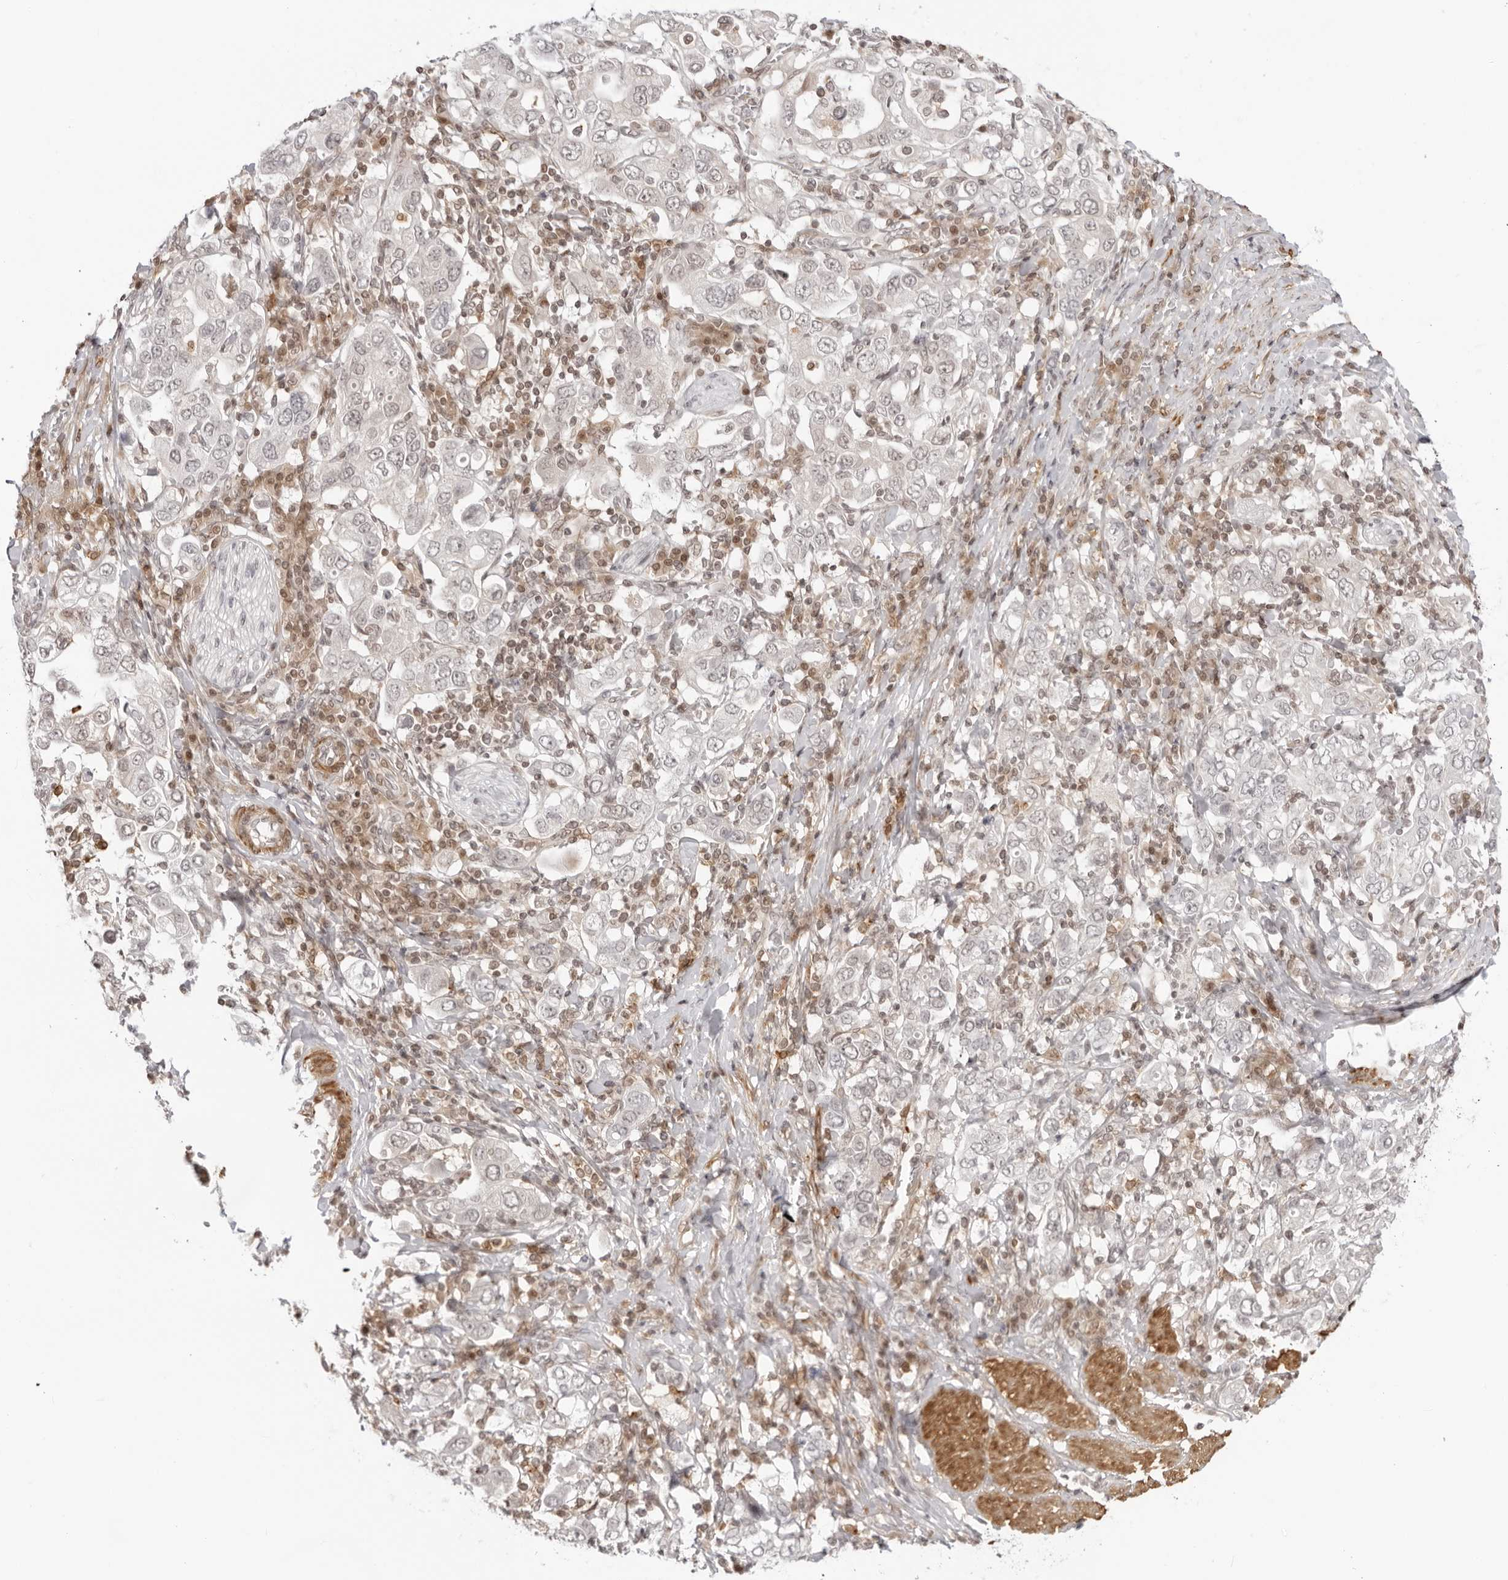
{"staining": {"intensity": "negative", "quantity": "none", "location": "none"}, "tissue": "stomach cancer", "cell_type": "Tumor cells", "image_type": "cancer", "snomed": [{"axis": "morphology", "description": "Adenocarcinoma, NOS"}, {"axis": "topography", "description": "Stomach, upper"}], "caption": "Immunohistochemical staining of human adenocarcinoma (stomach) exhibits no significant positivity in tumor cells. (DAB (3,3'-diaminobenzidine) IHC visualized using brightfield microscopy, high magnification).", "gene": "RNF146", "patient": {"sex": "male", "age": 62}}